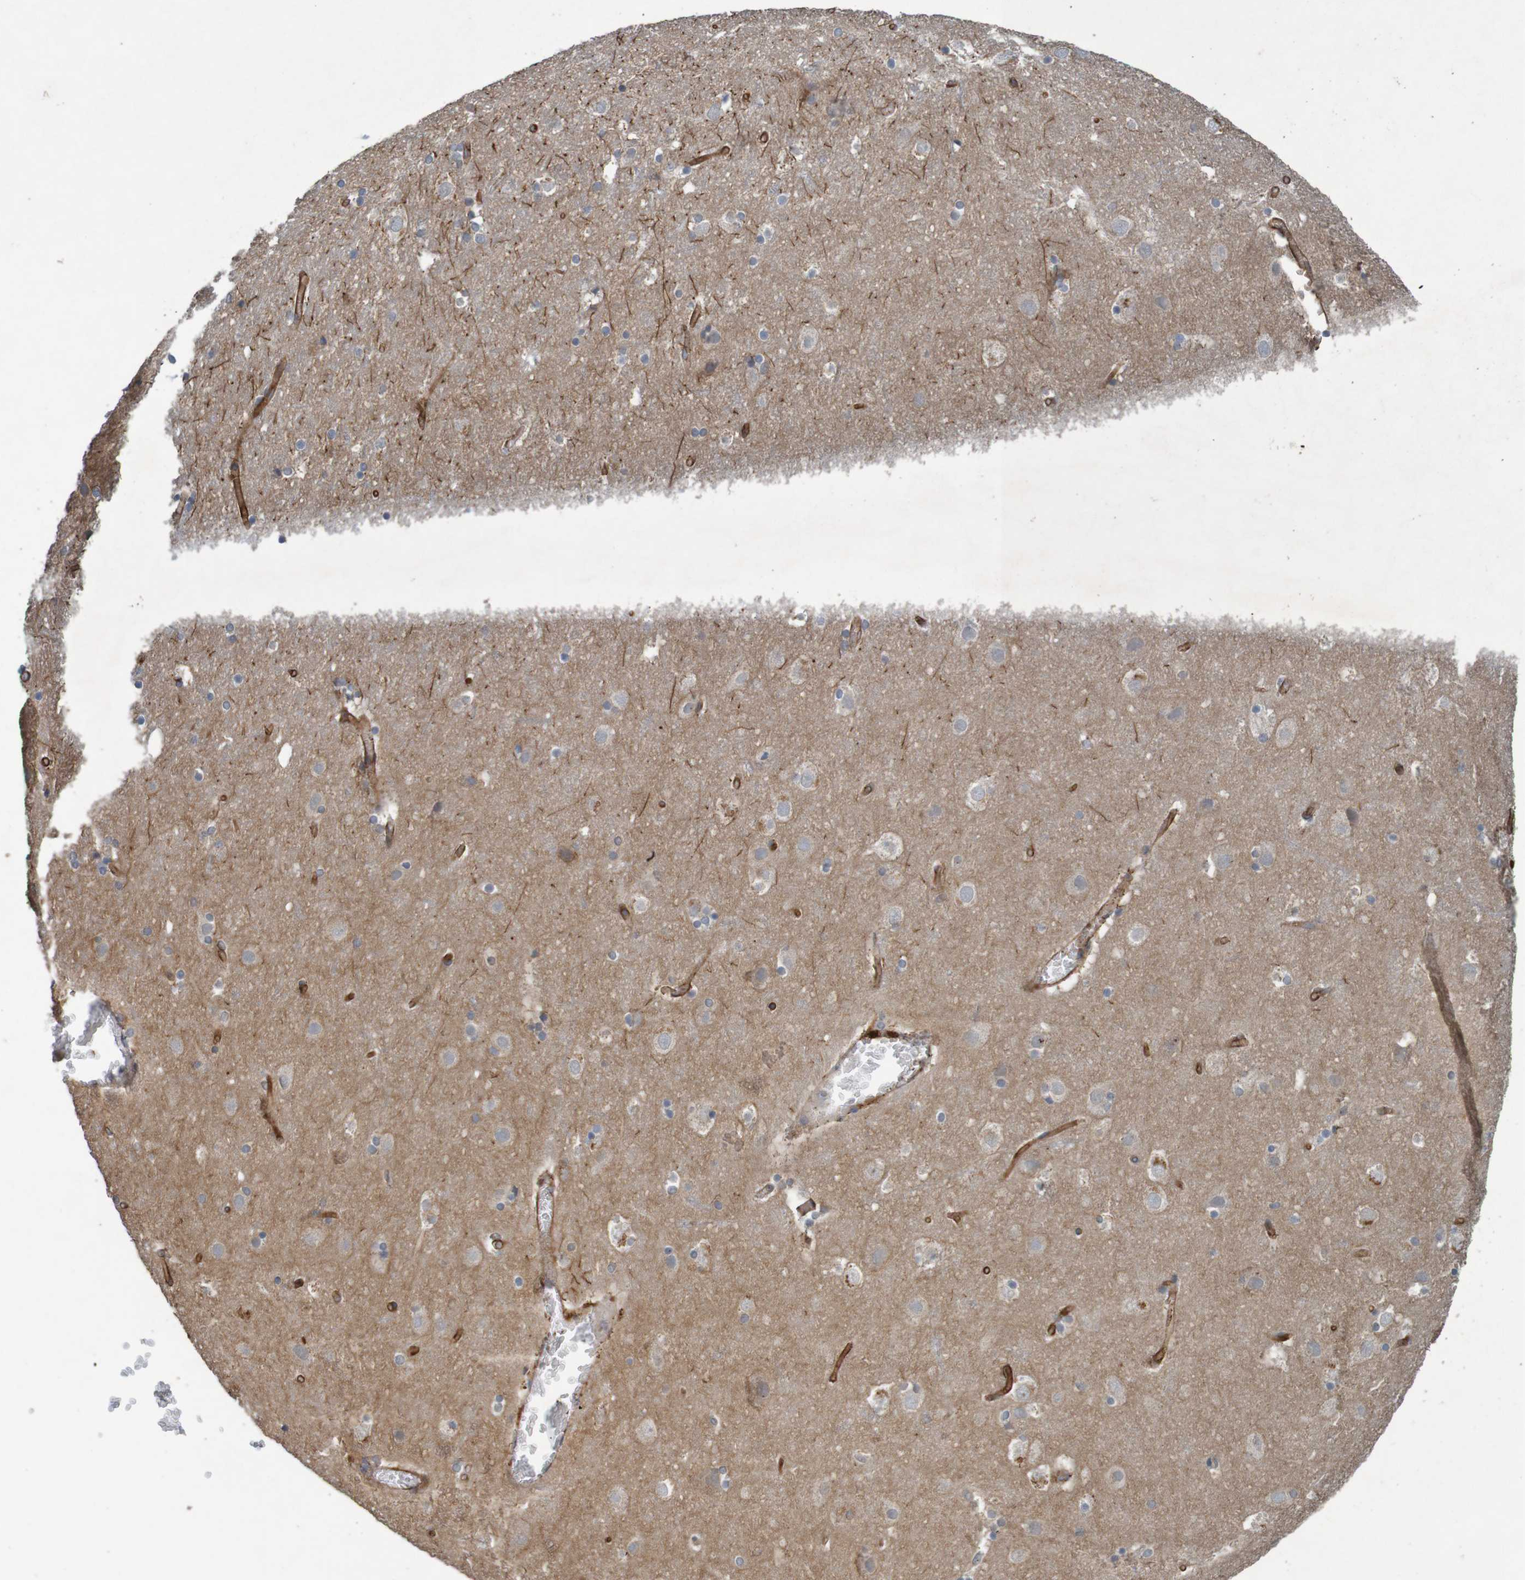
{"staining": {"intensity": "strong", "quantity": ">75%", "location": "cytoplasmic/membranous"}, "tissue": "cerebral cortex", "cell_type": "Endothelial cells", "image_type": "normal", "snomed": [{"axis": "morphology", "description": "Normal tissue, NOS"}, {"axis": "topography", "description": "Cerebral cortex"}], "caption": "High-power microscopy captured an IHC photomicrograph of benign cerebral cortex, revealing strong cytoplasmic/membranous staining in about >75% of endothelial cells.", "gene": "B3GAT2", "patient": {"sex": "male", "age": 45}}